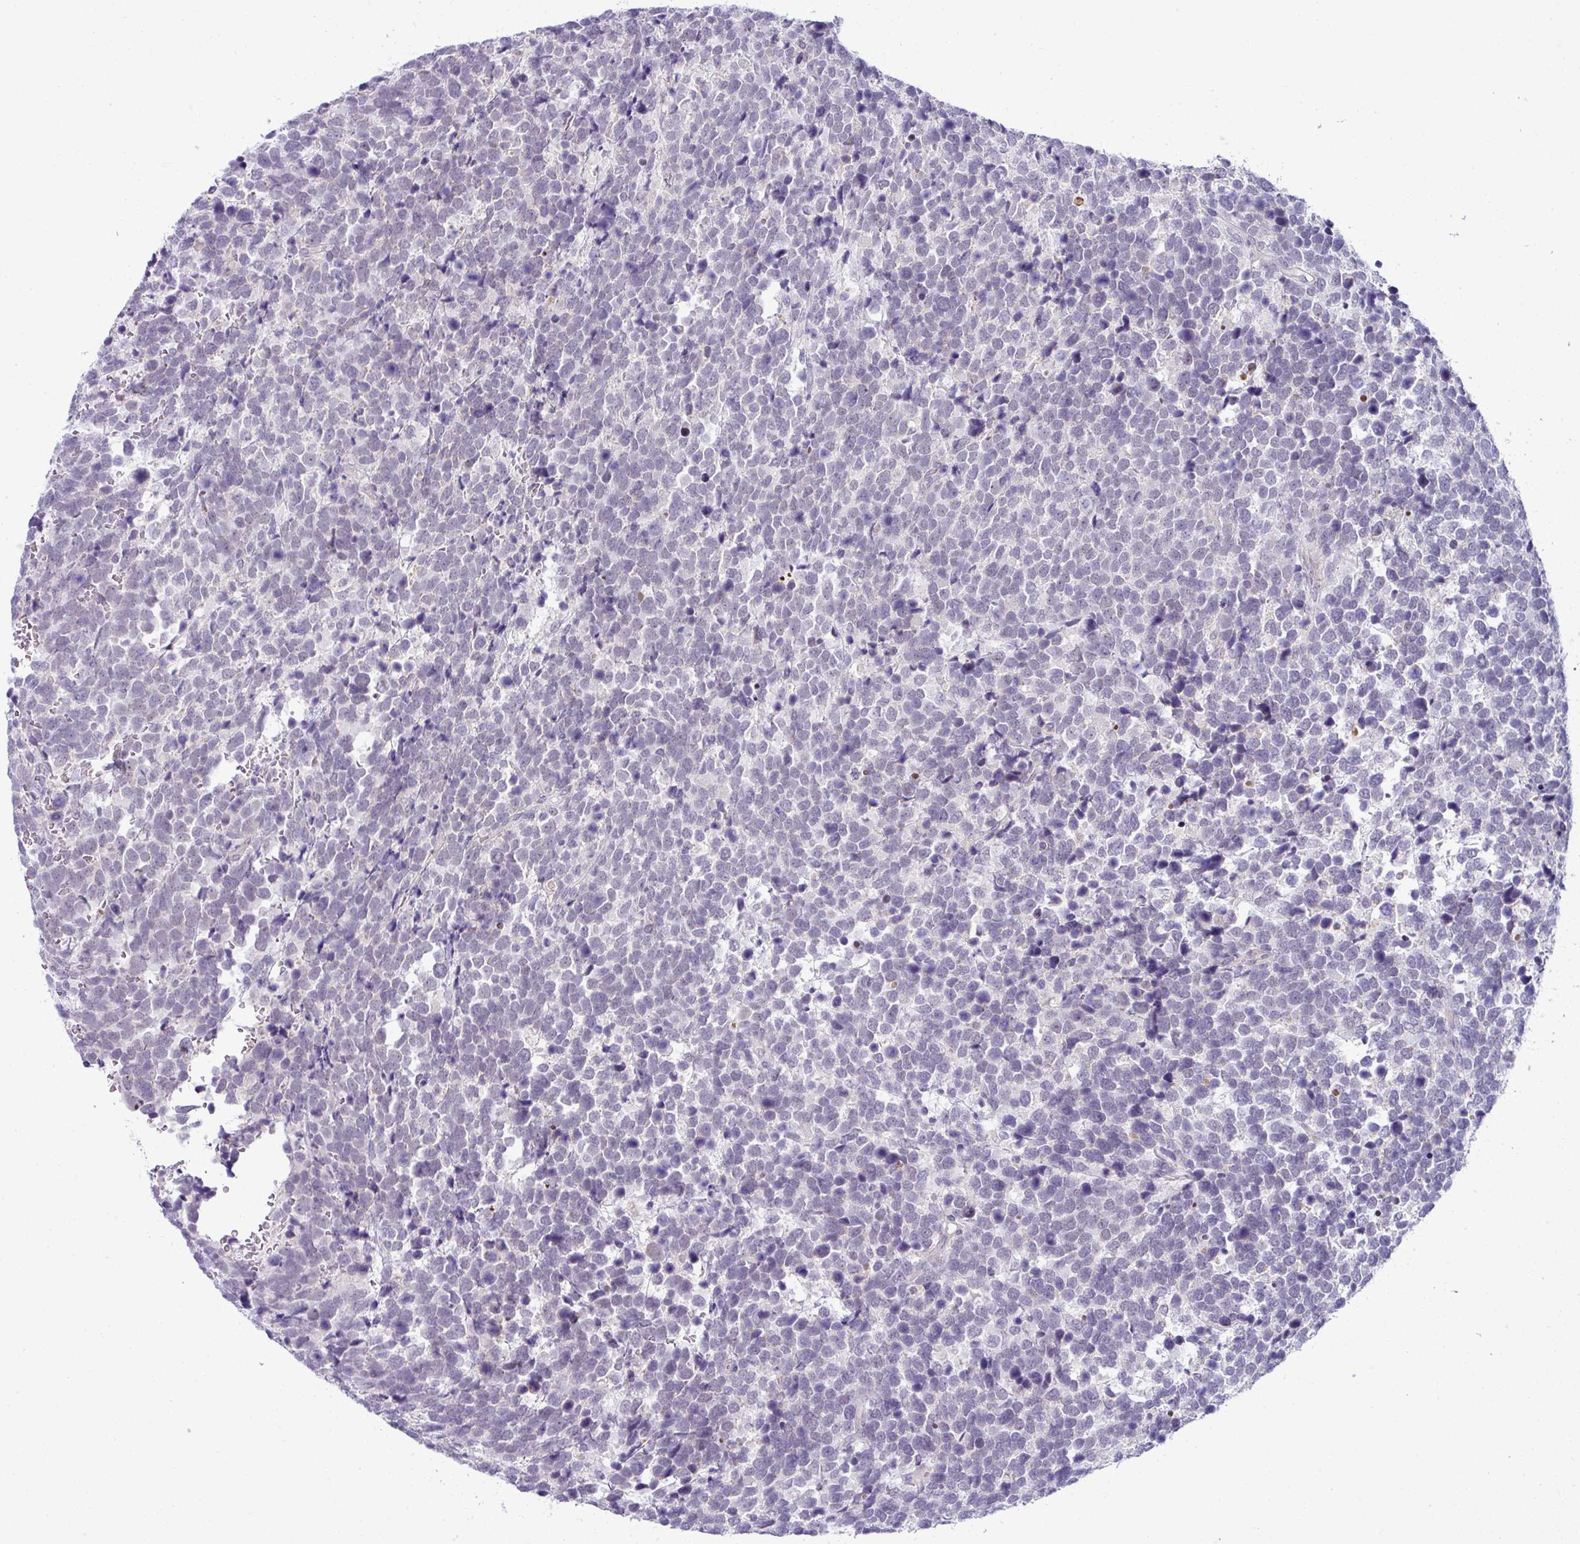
{"staining": {"intensity": "negative", "quantity": "none", "location": "none"}, "tissue": "urothelial cancer", "cell_type": "Tumor cells", "image_type": "cancer", "snomed": [{"axis": "morphology", "description": "Urothelial carcinoma, High grade"}, {"axis": "topography", "description": "Urinary bladder"}], "caption": "Micrograph shows no protein positivity in tumor cells of urothelial carcinoma (high-grade) tissue.", "gene": "HBEGF", "patient": {"sex": "female", "age": 82}}